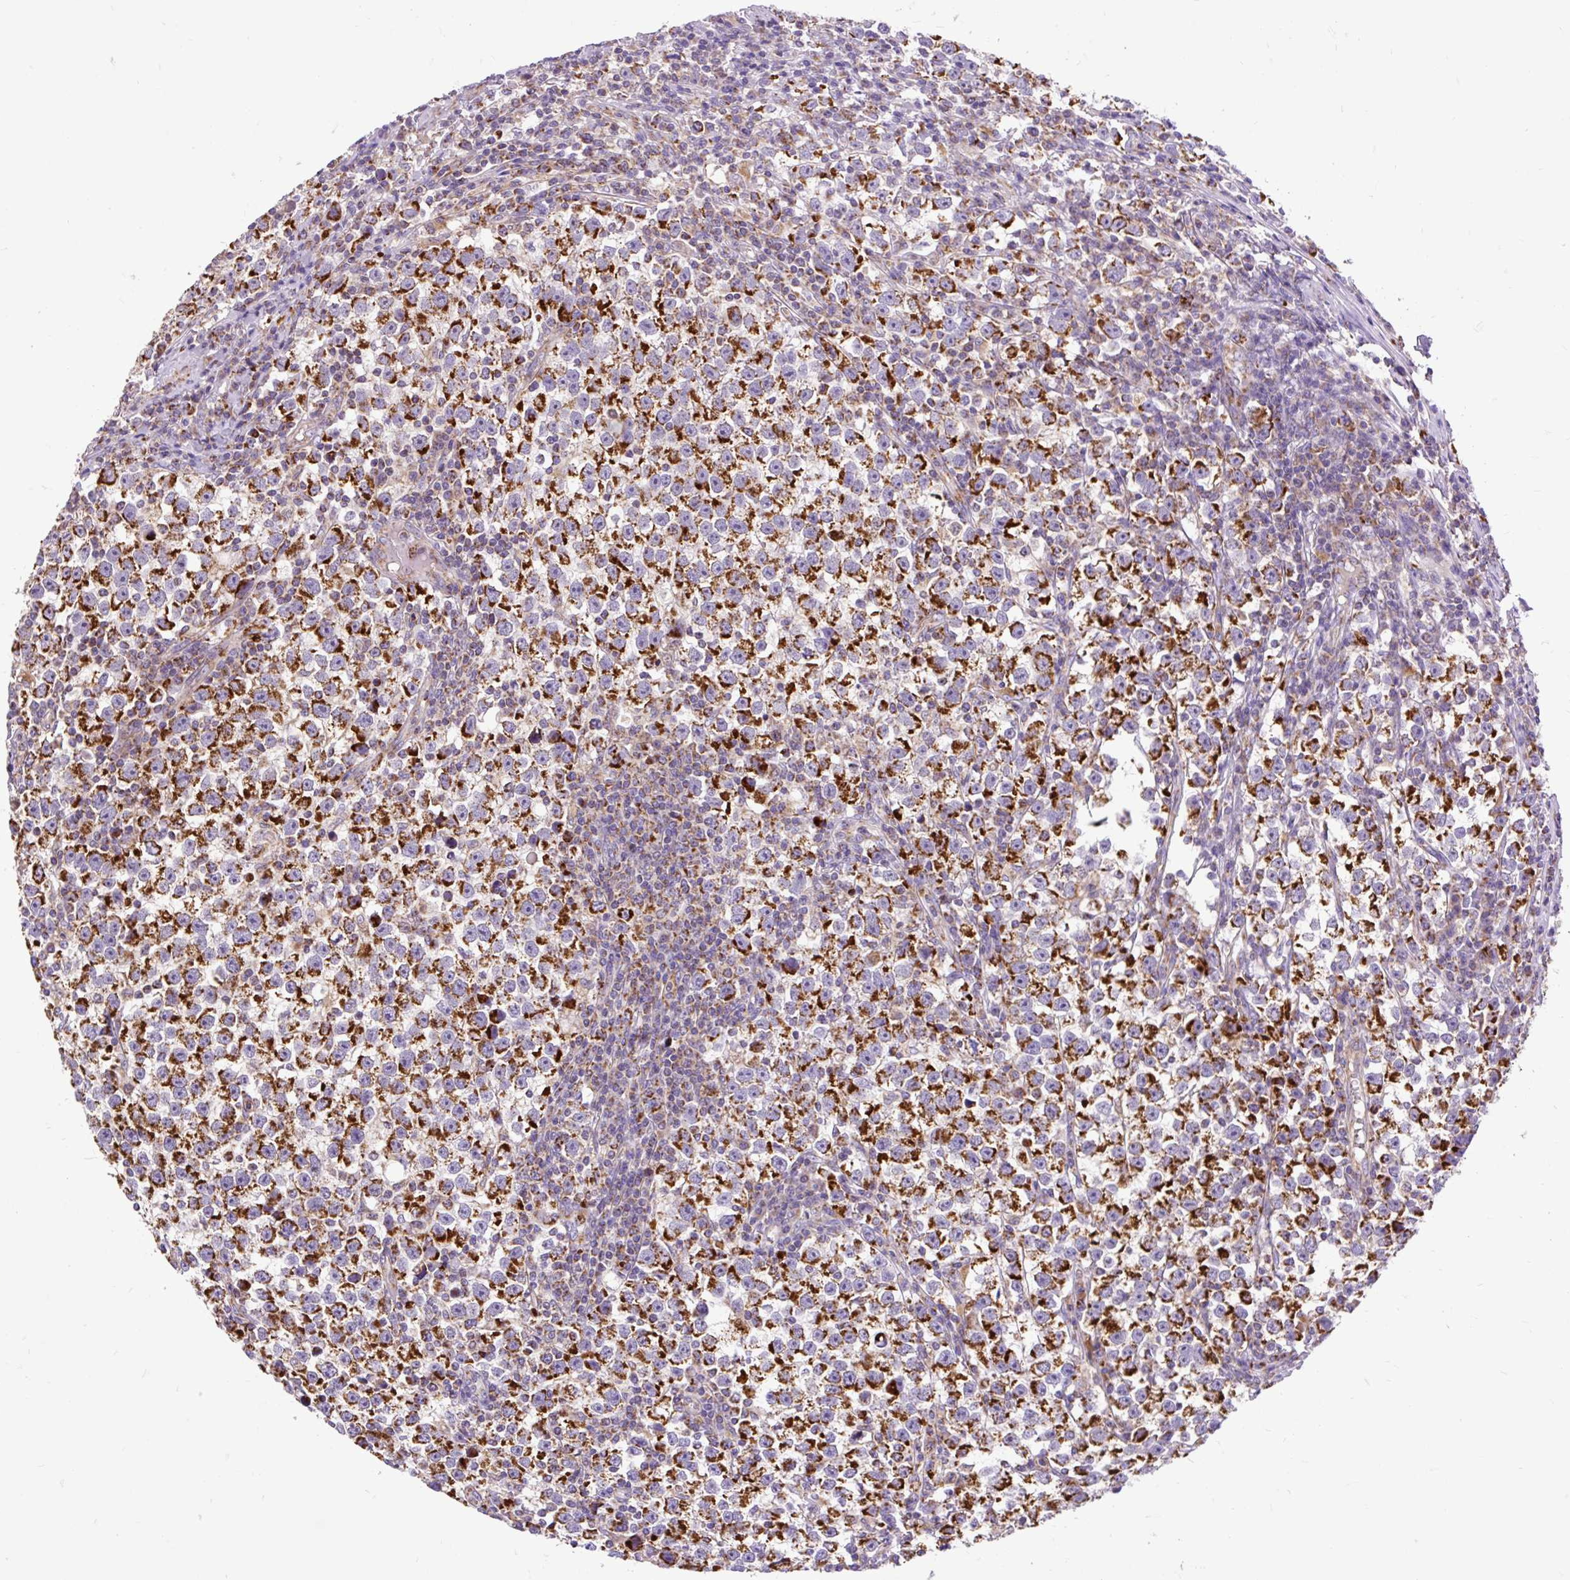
{"staining": {"intensity": "strong", "quantity": ">75%", "location": "cytoplasmic/membranous"}, "tissue": "testis cancer", "cell_type": "Tumor cells", "image_type": "cancer", "snomed": [{"axis": "morphology", "description": "Normal tissue, NOS"}, {"axis": "morphology", "description": "Seminoma, NOS"}, {"axis": "topography", "description": "Testis"}], "caption": "The image exhibits a brown stain indicating the presence of a protein in the cytoplasmic/membranous of tumor cells in testis cancer (seminoma). The staining was performed using DAB (3,3'-diaminobenzidine) to visualize the protein expression in brown, while the nuclei were stained in blue with hematoxylin (Magnification: 20x).", "gene": "TOMM40", "patient": {"sex": "male", "age": 43}}